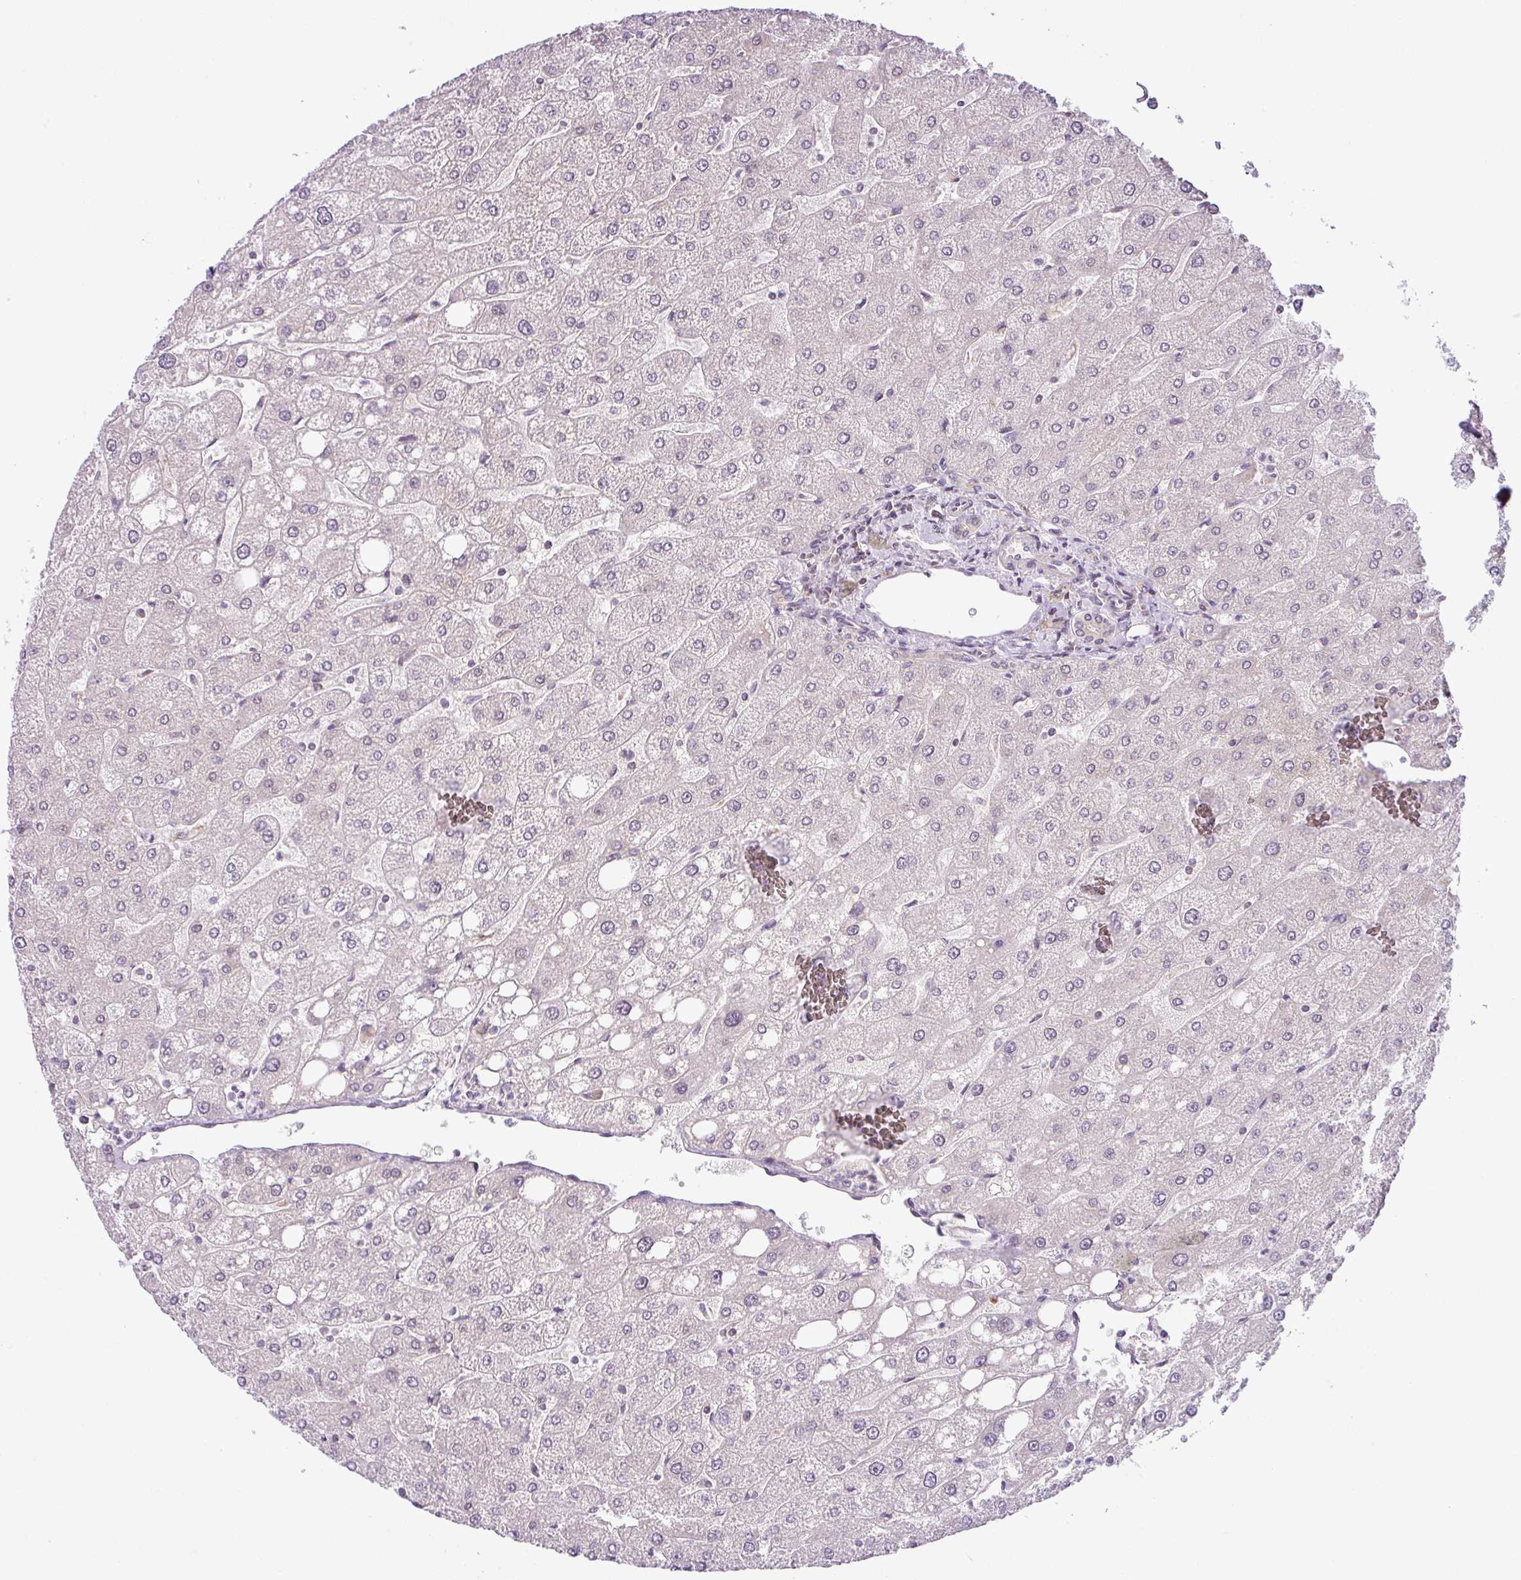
{"staining": {"intensity": "negative", "quantity": "none", "location": "none"}, "tissue": "liver", "cell_type": "Cholangiocytes", "image_type": "normal", "snomed": [{"axis": "morphology", "description": "Normal tissue, NOS"}, {"axis": "topography", "description": "Liver"}], "caption": "An image of human liver is negative for staining in cholangiocytes. (DAB (3,3'-diaminobenzidine) immunohistochemistry with hematoxylin counter stain).", "gene": "NDUFB2", "patient": {"sex": "male", "age": 67}}